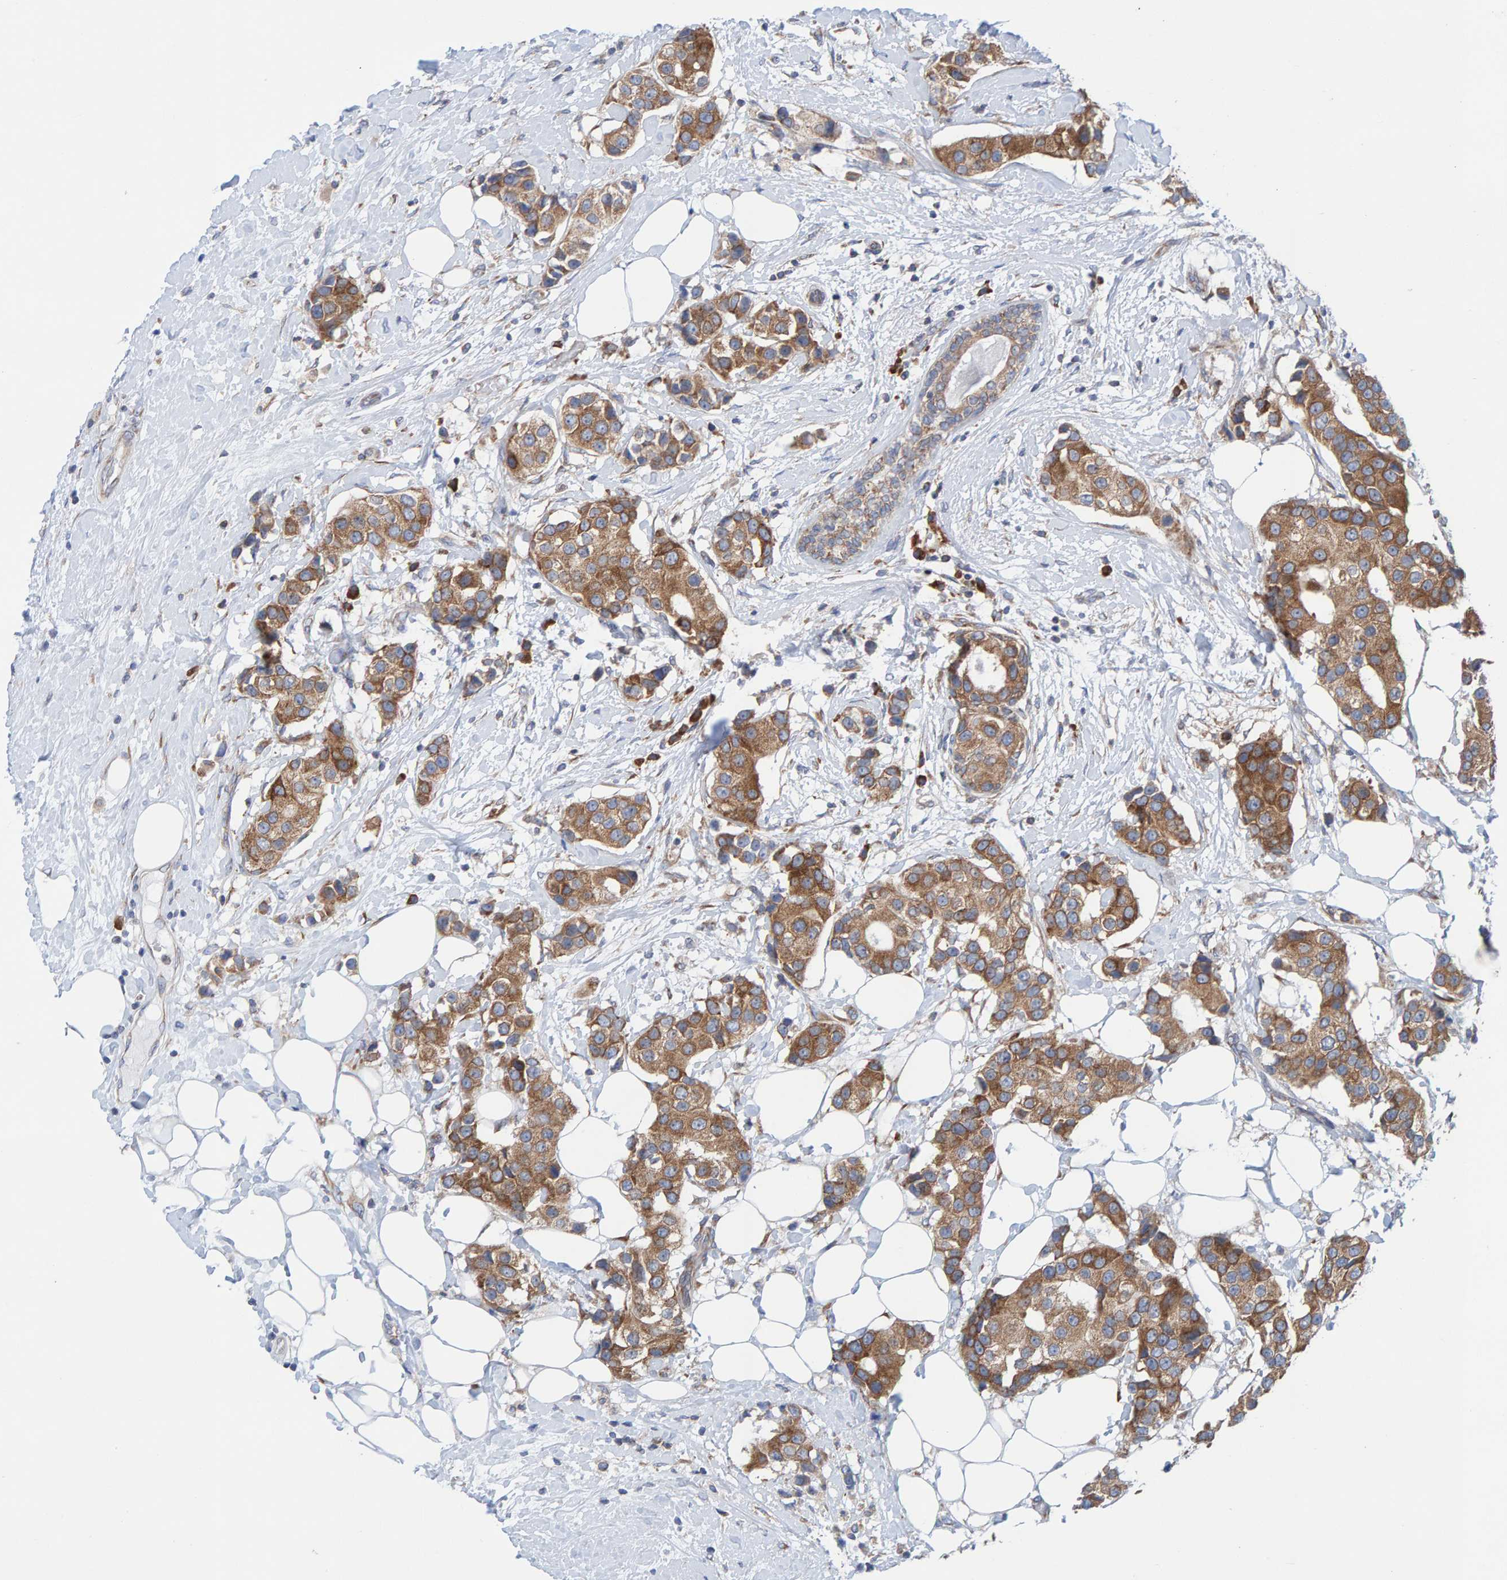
{"staining": {"intensity": "moderate", "quantity": ">75%", "location": "cytoplasmic/membranous"}, "tissue": "breast cancer", "cell_type": "Tumor cells", "image_type": "cancer", "snomed": [{"axis": "morphology", "description": "Normal tissue, NOS"}, {"axis": "morphology", "description": "Duct carcinoma"}, {"axis": "topography", "description": "Breast"}], "caption": "Breast cancer (invasive ductal carcinoma) stained with a brown dye shows moderate cytoplasmic/membranous positive staining in about >75% of tumor cells.", "gene": "CDK5RAP3", "patient": {"sex": "female", "age": 39}}